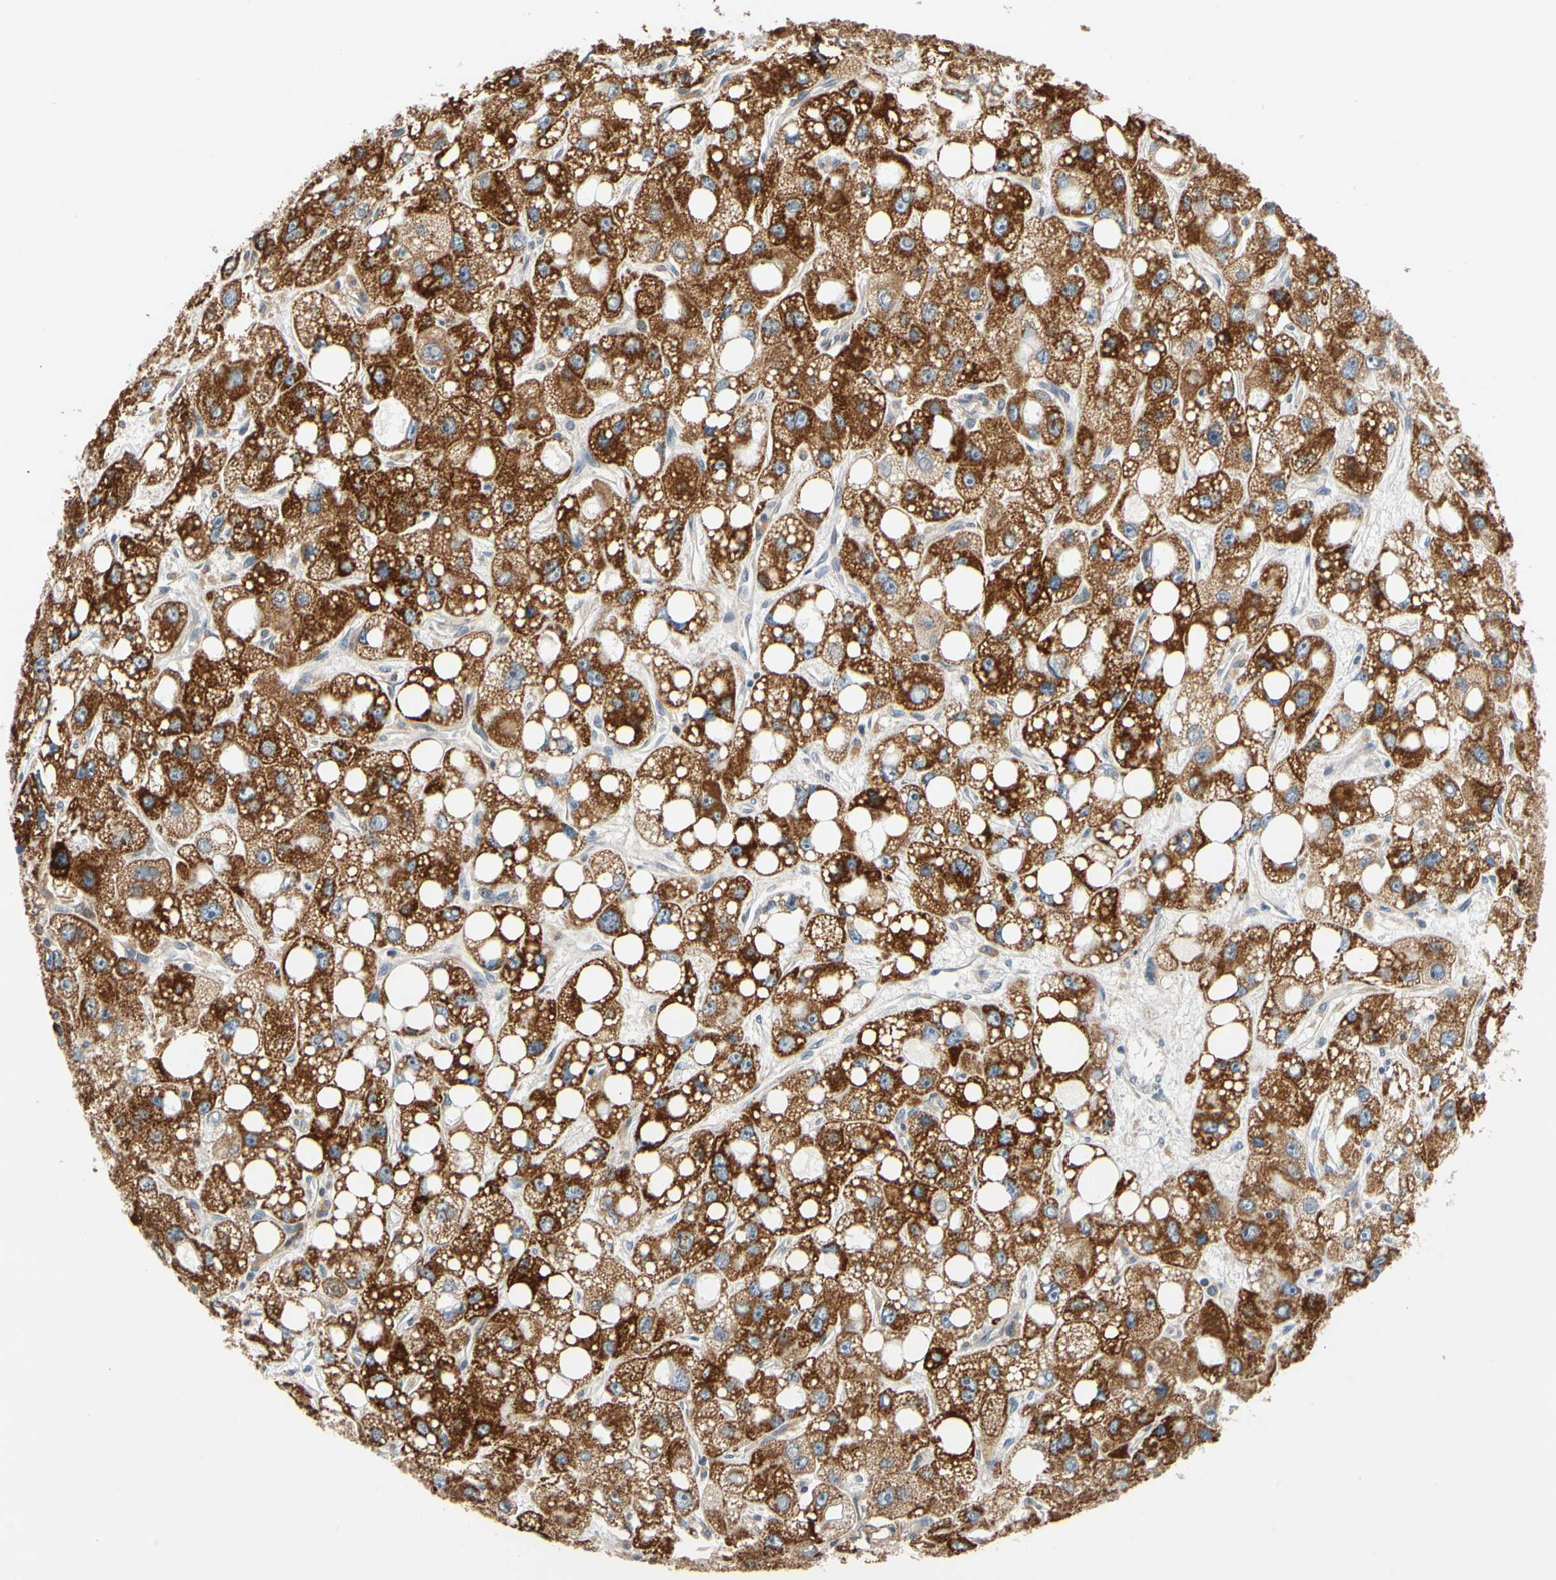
{"staining": {"intensity": "strong", "quantity": ">75%", "location": "cytoplasmic/membranous"}, "tissue": "liver cancer", "cell_type": "Tumor cells", "image_type": "cancer", "snomed": [{"axis": "morphology", "description": "Carcinoma, Hepatocellular, NOS"}, {"axis": "topography", "description": "Liver"}], "caption": "The micrograph exhibits a brown stain indicating the presence of a protein in the cytoplasmic/membranous of tumor cells in liver hepatocellular carcinoma.", "gene": "ANKHD1", "patient": {"sex": "male", "age": 55}}